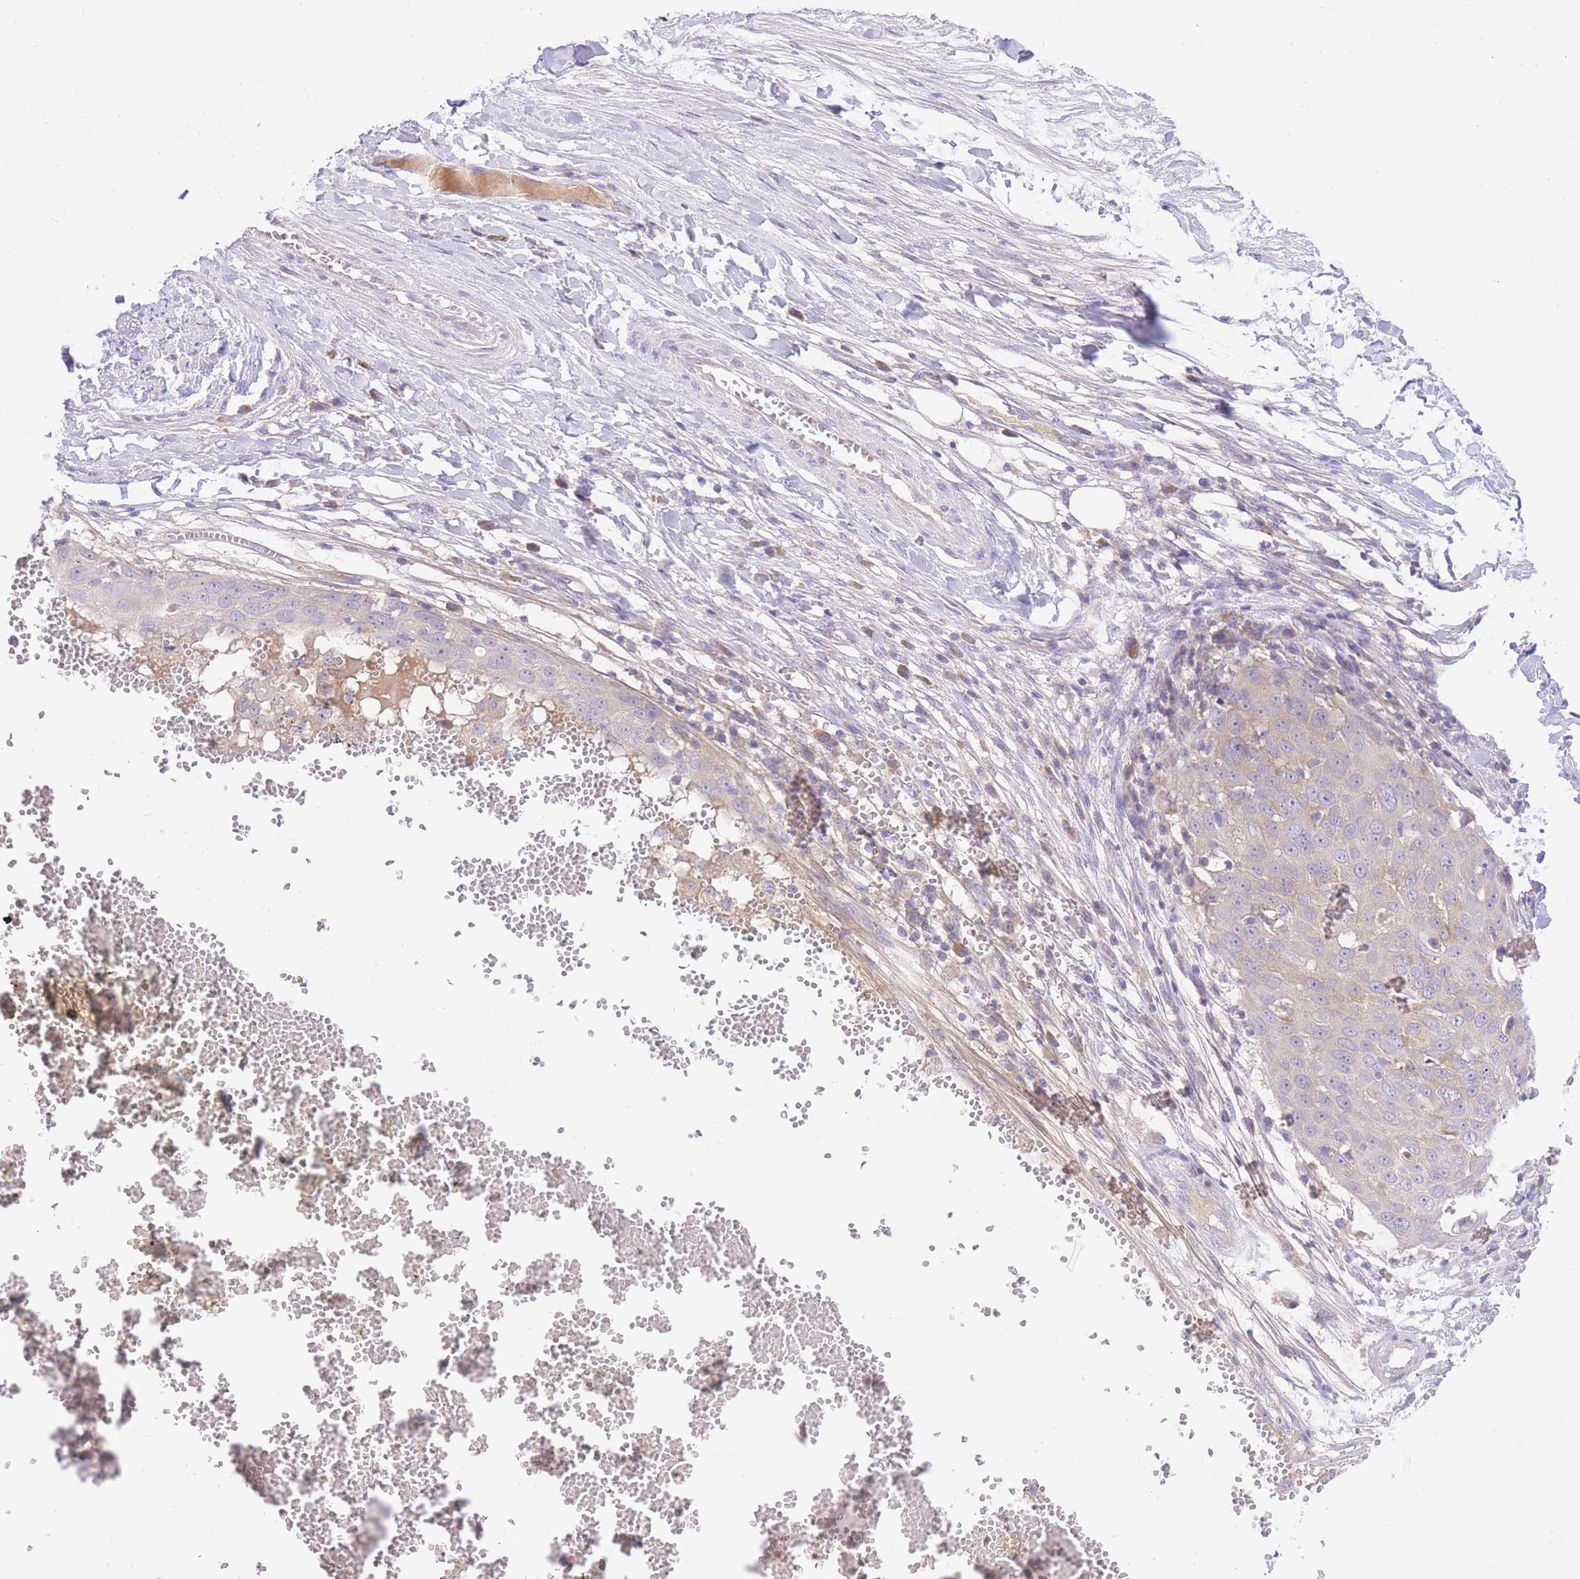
{"staining": {"intensity": "weak", "quantity": "<25%", "location": "cytoplasmic/membranous"}, "tissue": "skin cancer", "cell_type": "Tumor cells", "image_type": "cancer", "snomed": [{"axis": "morphology", "description": "Squamous cell carcinoma, NOS"}, {"axis": "topography", "description": "Skin"}], "caption": "This is an immunohistochemistry (IHC) micrograph of human skin cancer. There is no expression in tumor cells.", "gene": "LIPH", "patient": {"sex": "male", "age": 71}}